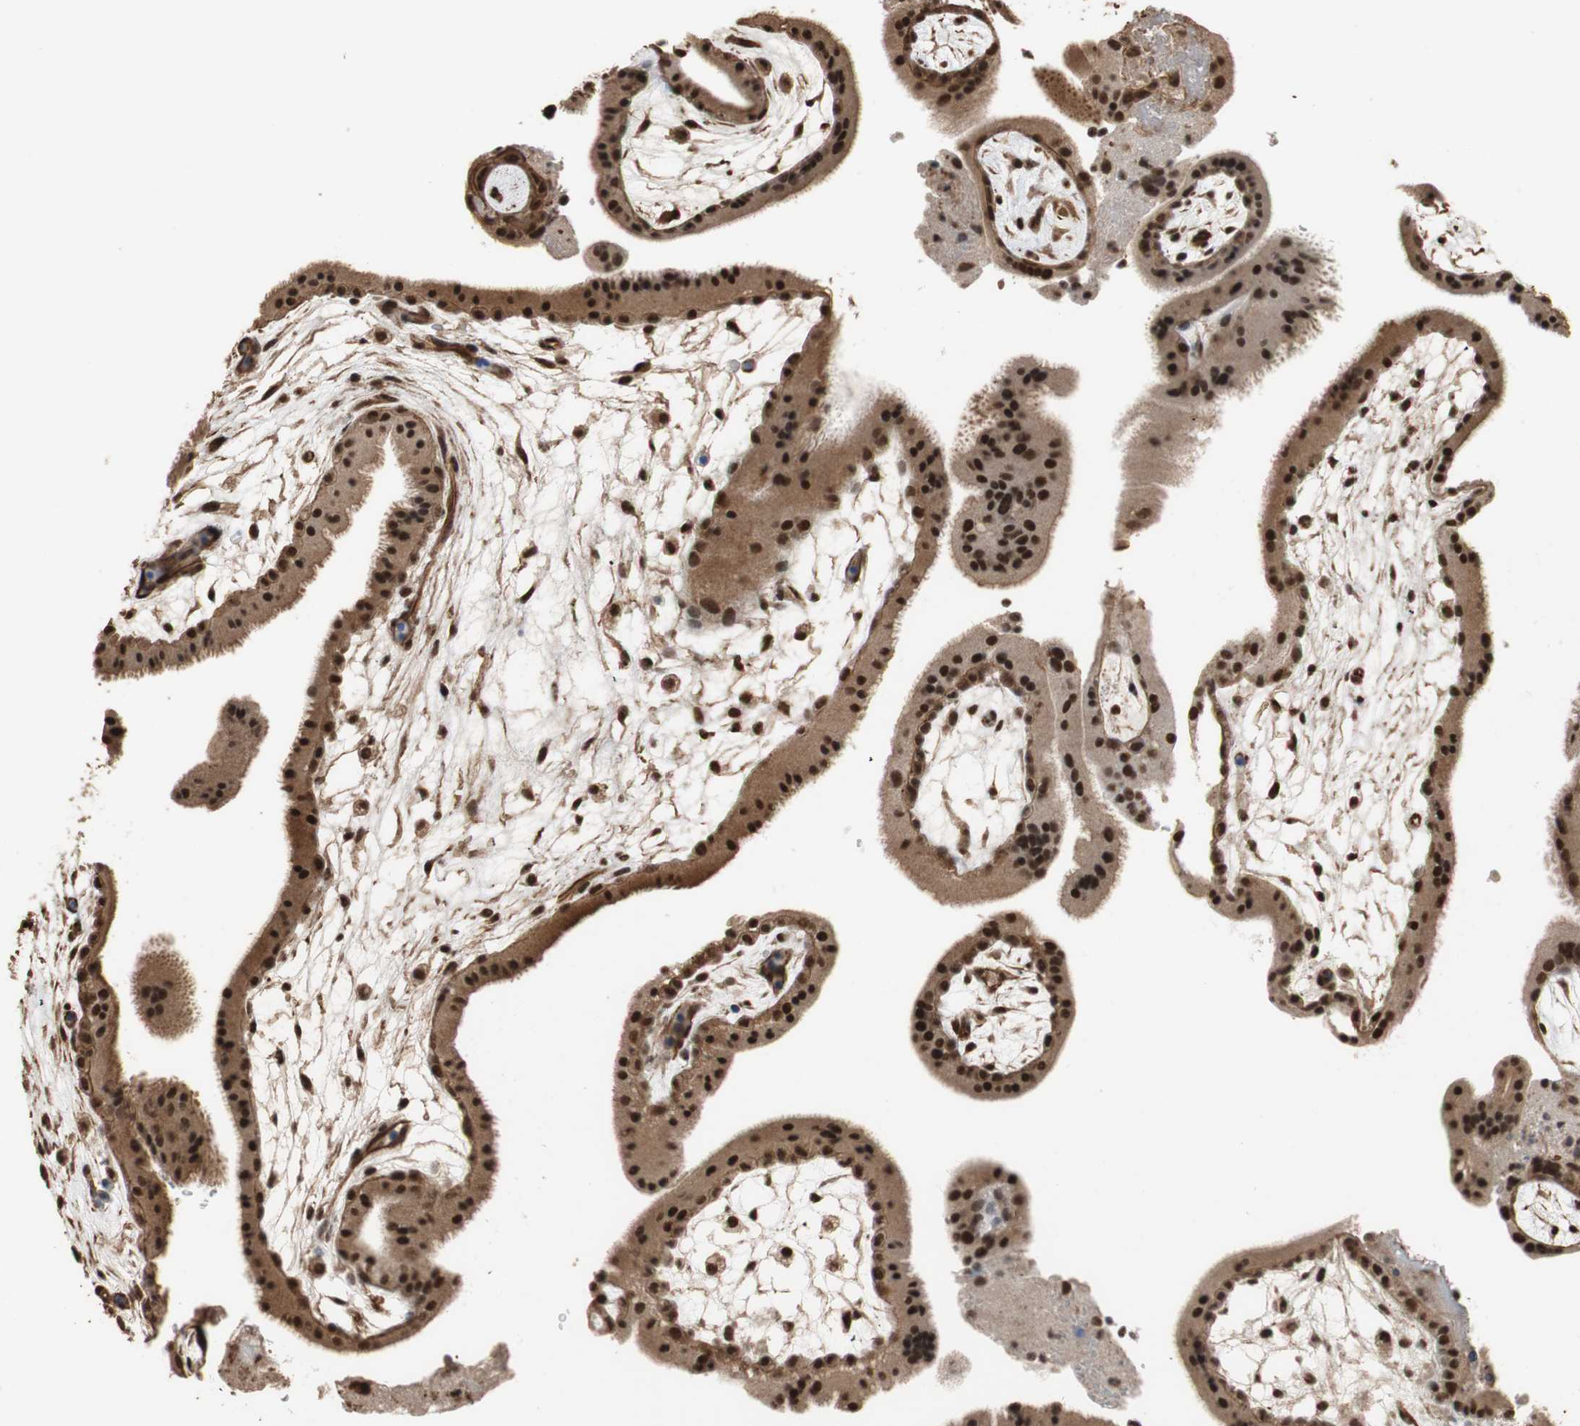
{"staining": {"intensity": "strong", "quantity": ">75%", "location": "nuclear"}, "tissue": "placenta", "cell_type": "Decidual cells", "image_type": "normal", "snomed": [{"axis": "morphology", "description": "Normal tissue, NOS"}, {"axis": "topography", "description": "Placenta"}], "caption": "Immunohistochemical staining of unremarkable human placenta shows >75% levels of strong nuclear protein staining in approximately >75% of decidual cells. (DAB = brown stain, brightfield microscopy at high magnification).", "gene": "CDC5L", "patient": {"sex": "female", "age": 19}}